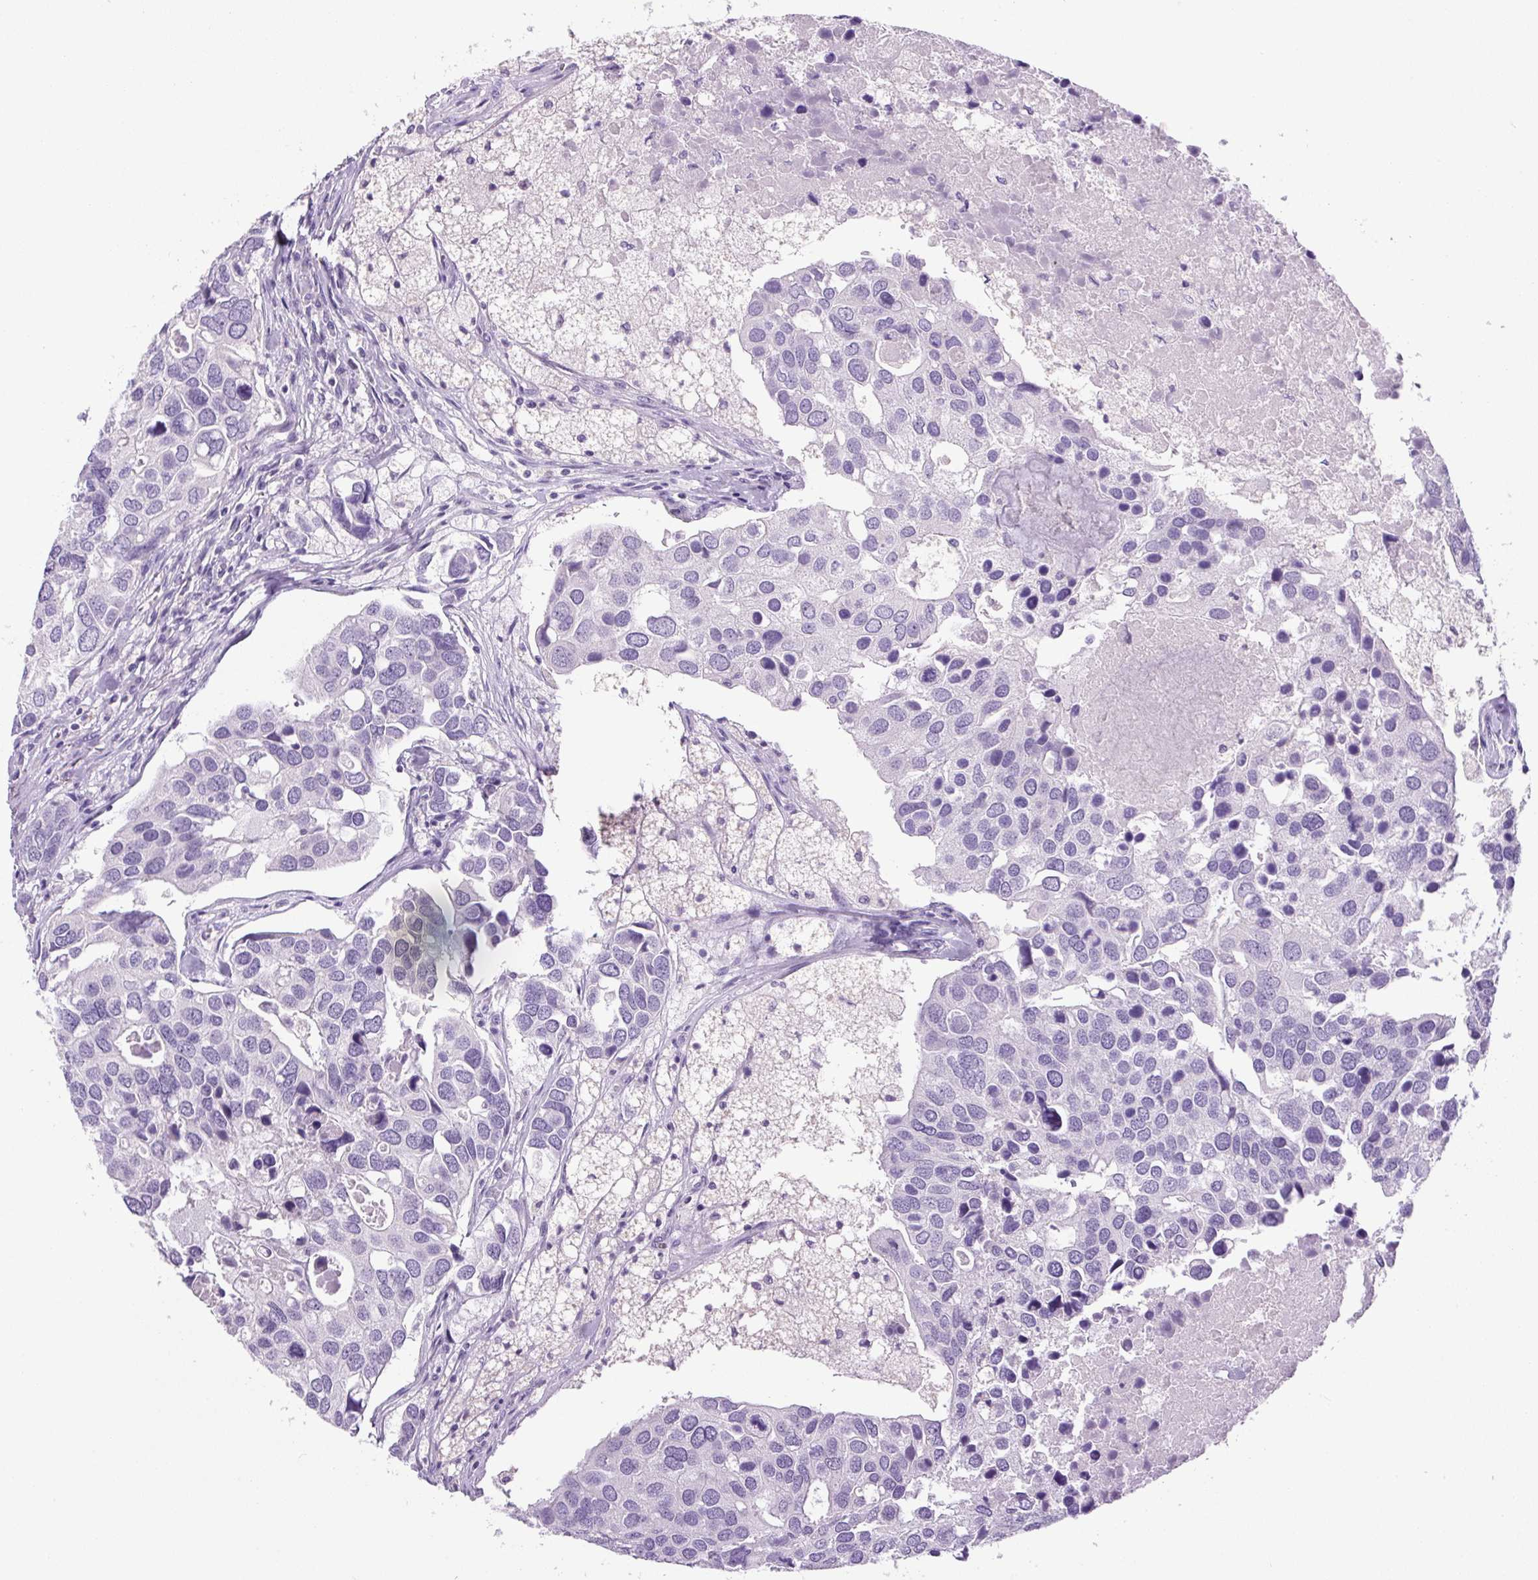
{"staining": {"intensity": "negative", "quantity": "none", "location": "none"}, "tissue": "breast cancer", "cell_type": "Tumor cells", "image_type": "cancer", "snomed": [{"axis": "morphology", "description": "Duct carcinoma"}, {"axis": "topography", "description": "Breast"}], "caption": "Immunohistochemistry image of human breast cancer (intraductal carcinoma) stained for a protein (brown), which shows no staining in tumor cells.", "gene": "CHGA", "patient": {"sex": "female", "age": 83}}